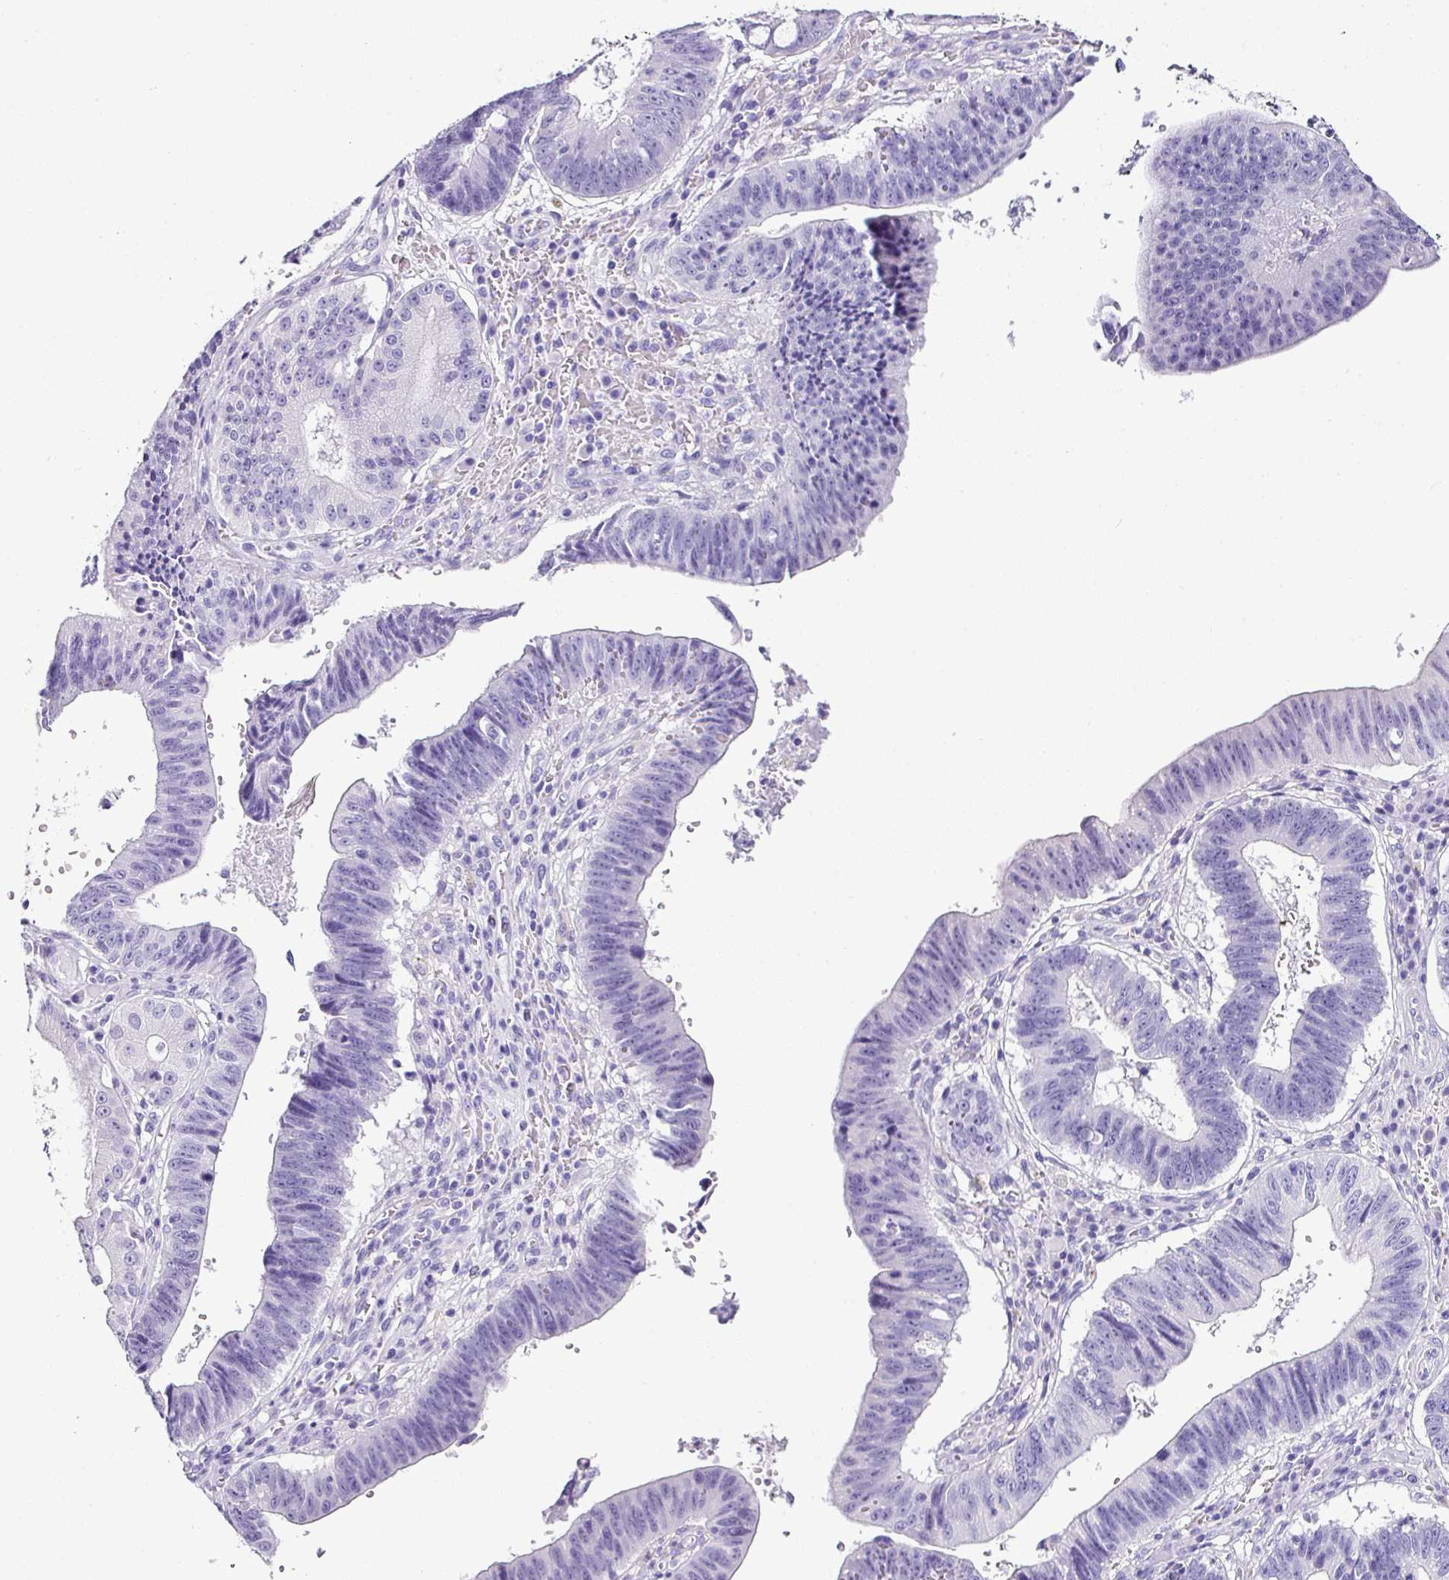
{"staining": {"intensity": "negative", "quantity": "none", "location": "none"}, "tissue": "stomach cancer", "cell_type": "Tumor cells", "image_type": "cancer", "snomed": [{"axis": "morphology", "description": "Adenocarcinoma, NOS"}, {"axis": "topography", "description": "Stomach"}], "caption": "Tumor cells show no significant staining in adenocarcinoma (stomach).", "gene": "NAPSA", "patient": {"sex": "male", "age": 59}}